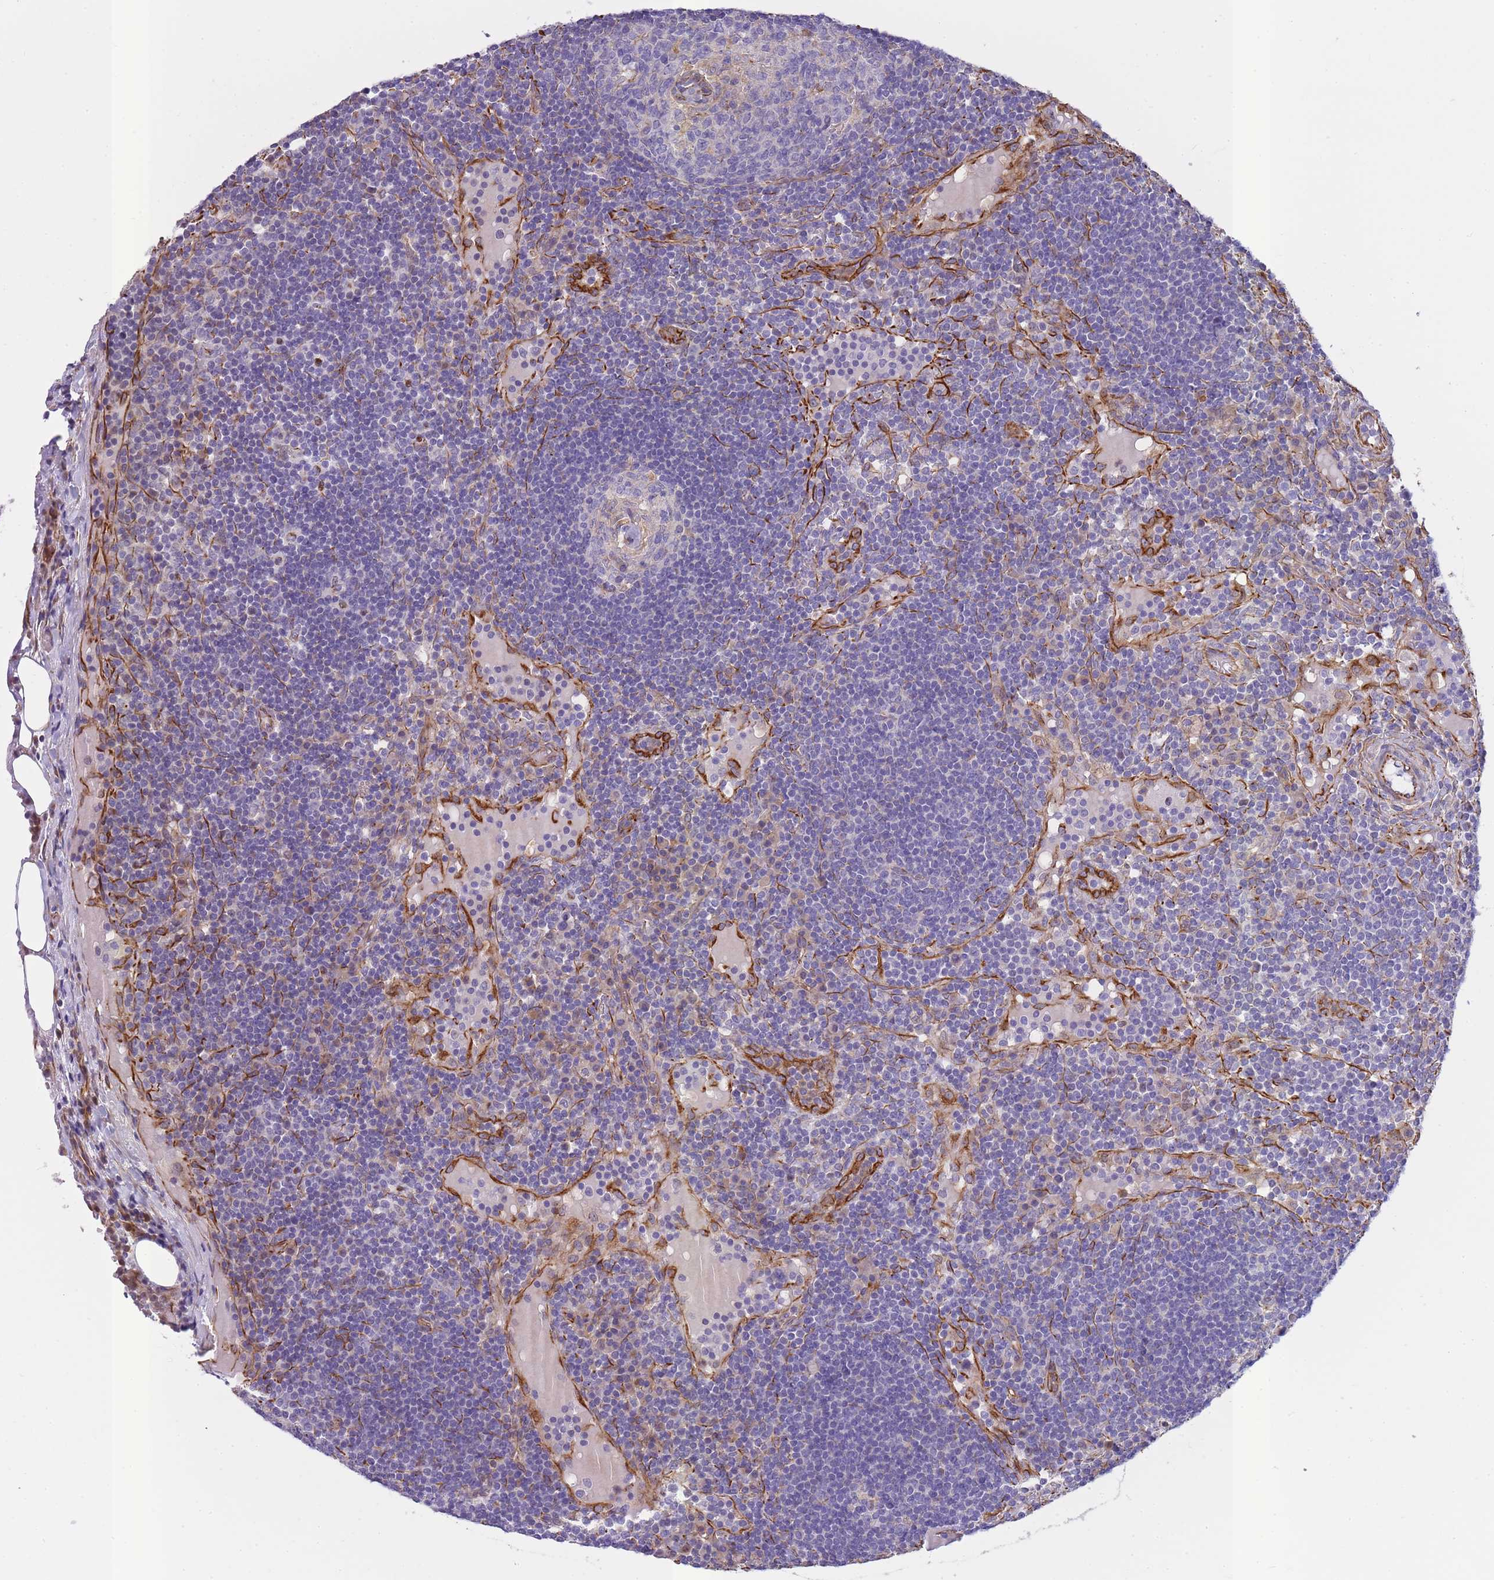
{"staining": {"intensity": "negative", "quantity": "none", "location": "none"}, "tissue": "lymph node", "cell_type": "Germinal center cells", "image_type": "normal", "snomed": [{"axis": "morphology", "description": "Normal tissue, NOS"}, {"axis": "topography", "description": "Lymph node"}], "caption": "IHC image of unremarkable lymph node: human lymph node stained with DAB displays no significant protein positivity in germinal center cells.", "gene": "ECPAS", "patient": {"sex": "male", "age": 53}}